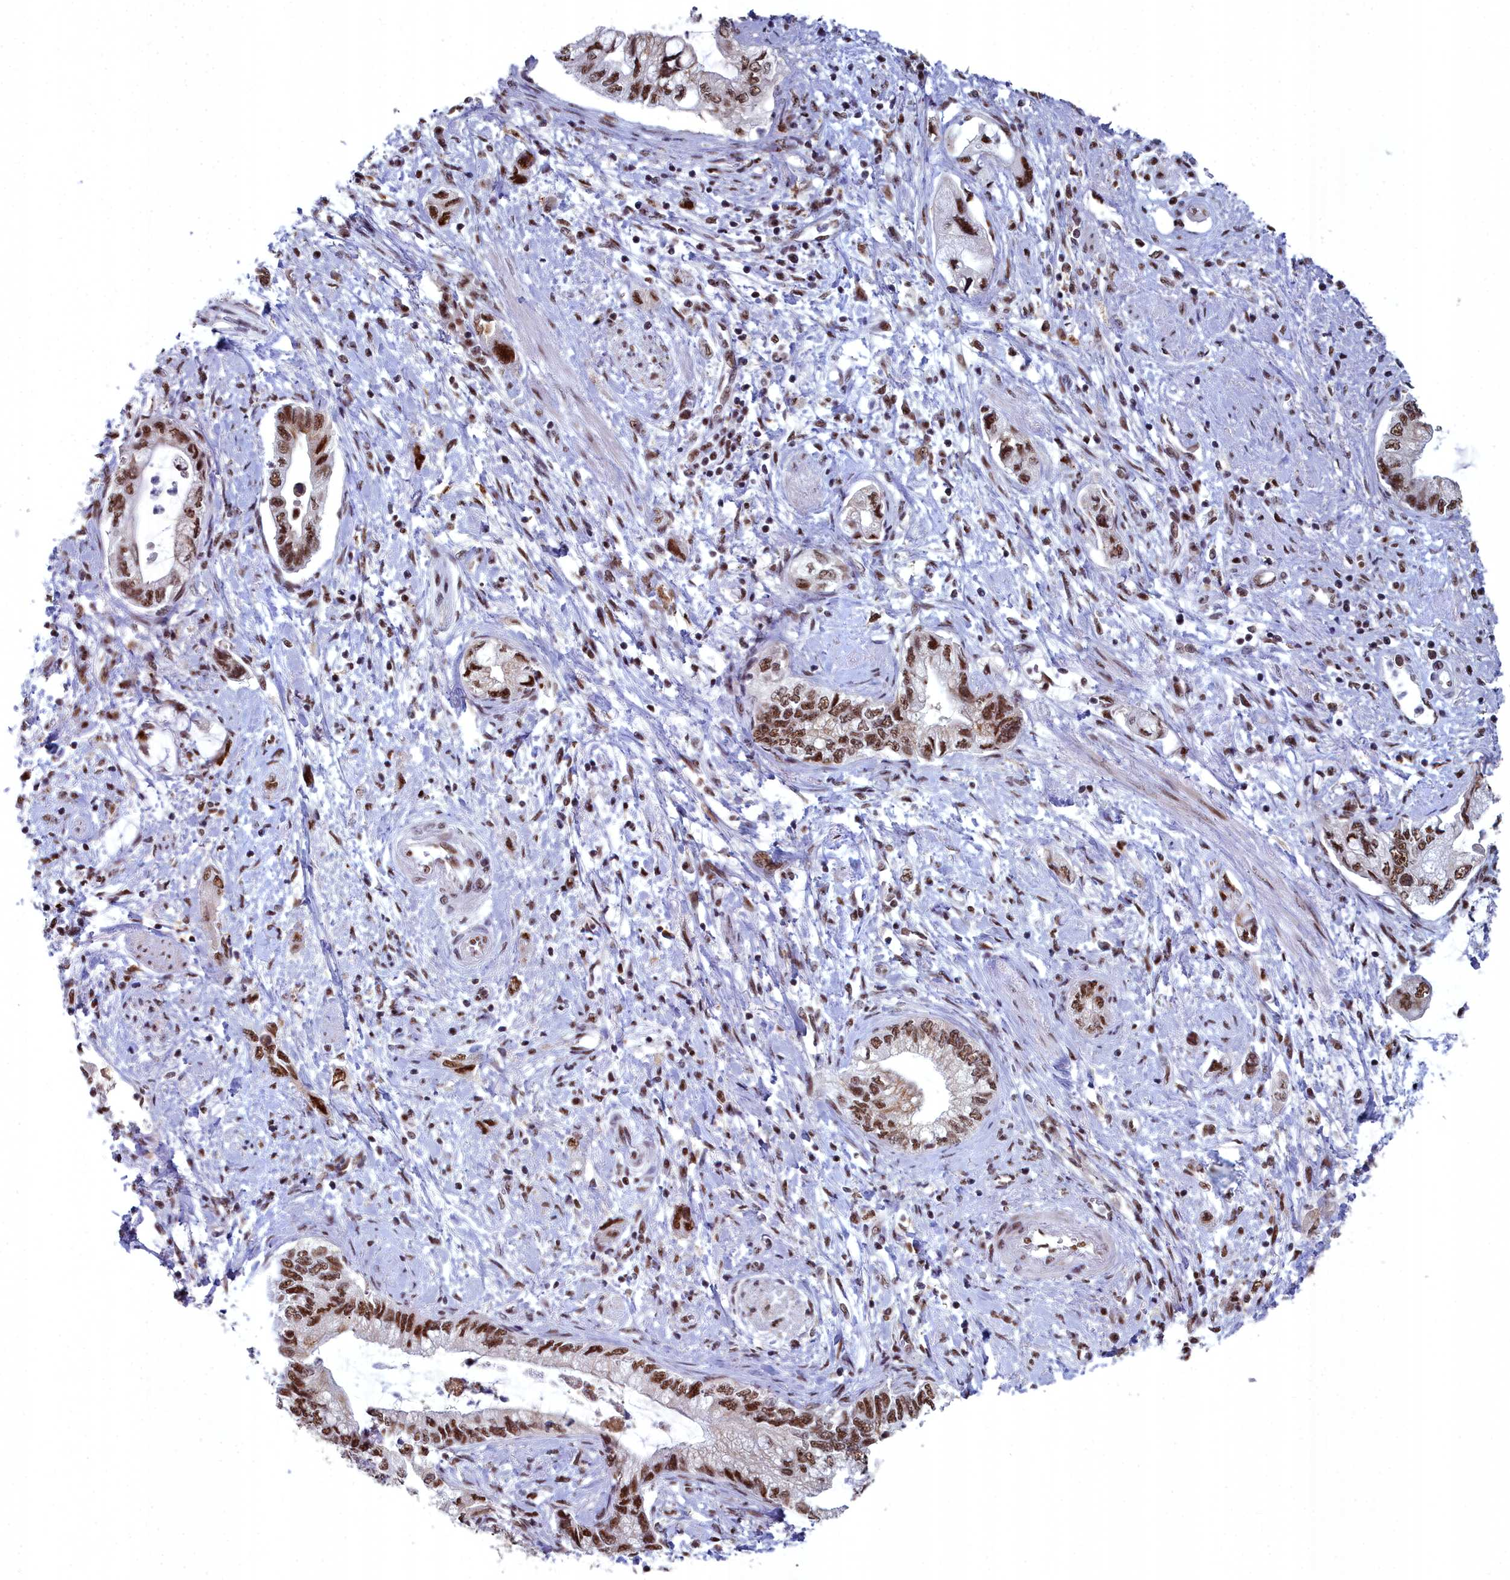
{"staining": {"intensity": "strong", "quantity": ">75%", "location": "nuclear"}, "tissue": "pancreatic cancer", "cell_type": "Tumor cells", "image_type": "cancer", "snomed": [{"axis": "morphology", "description": "Adenocarcinoma, NOS"}, {"axis": "topography", "description": "Pancreas"}], "caption": "This is a photomicrograph of immunohistochemistry (IHC) staining of pancreatic cancer, which shows strong staining in the nuclear of tumor cells.", "gene": "SF3B3", "patient": {"sex": "female", "age": 73}}